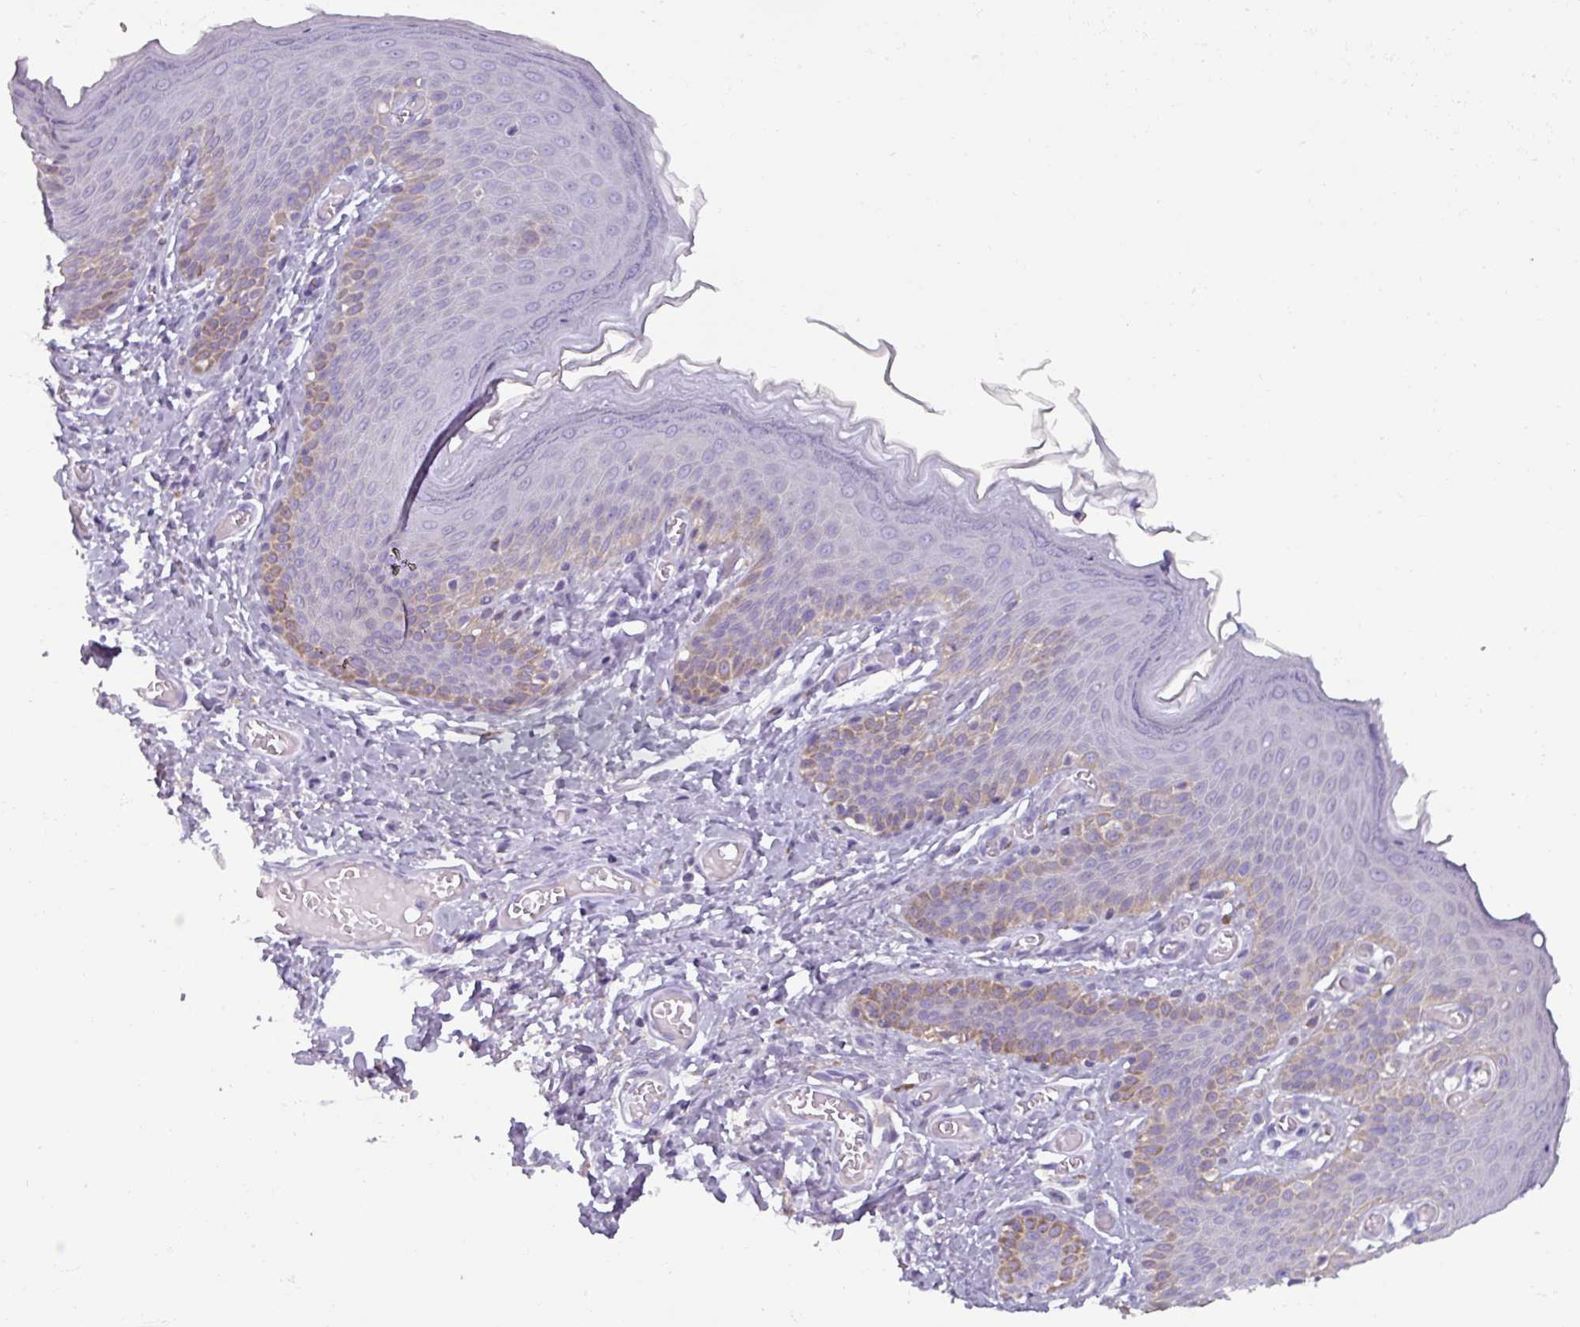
{"staining": {"intensity": "moderate", "quantity": "<25%", "location": "cytoplasmic/membranous"}, "tissue": "skin", "cell_type": "Epidermal cells", "image_type": "normal", "snomed": [{"axis": "morphology", "description": "Normal tissue, NOS"}, {"axis": "topography", "description": "Anal"}], "caption": "Benign skin demonstrates moderate cytoplasmic/membranous staining in approximately <25% of epidermal cells, visualized by immunohistochemistry. The protein is stained brown, and the nuclei are stained in blue (DAB IHC with brightfield microscopy, high magnification).", "gene": "SPESP1", "patient": {"sex": "female", "age": 40}}